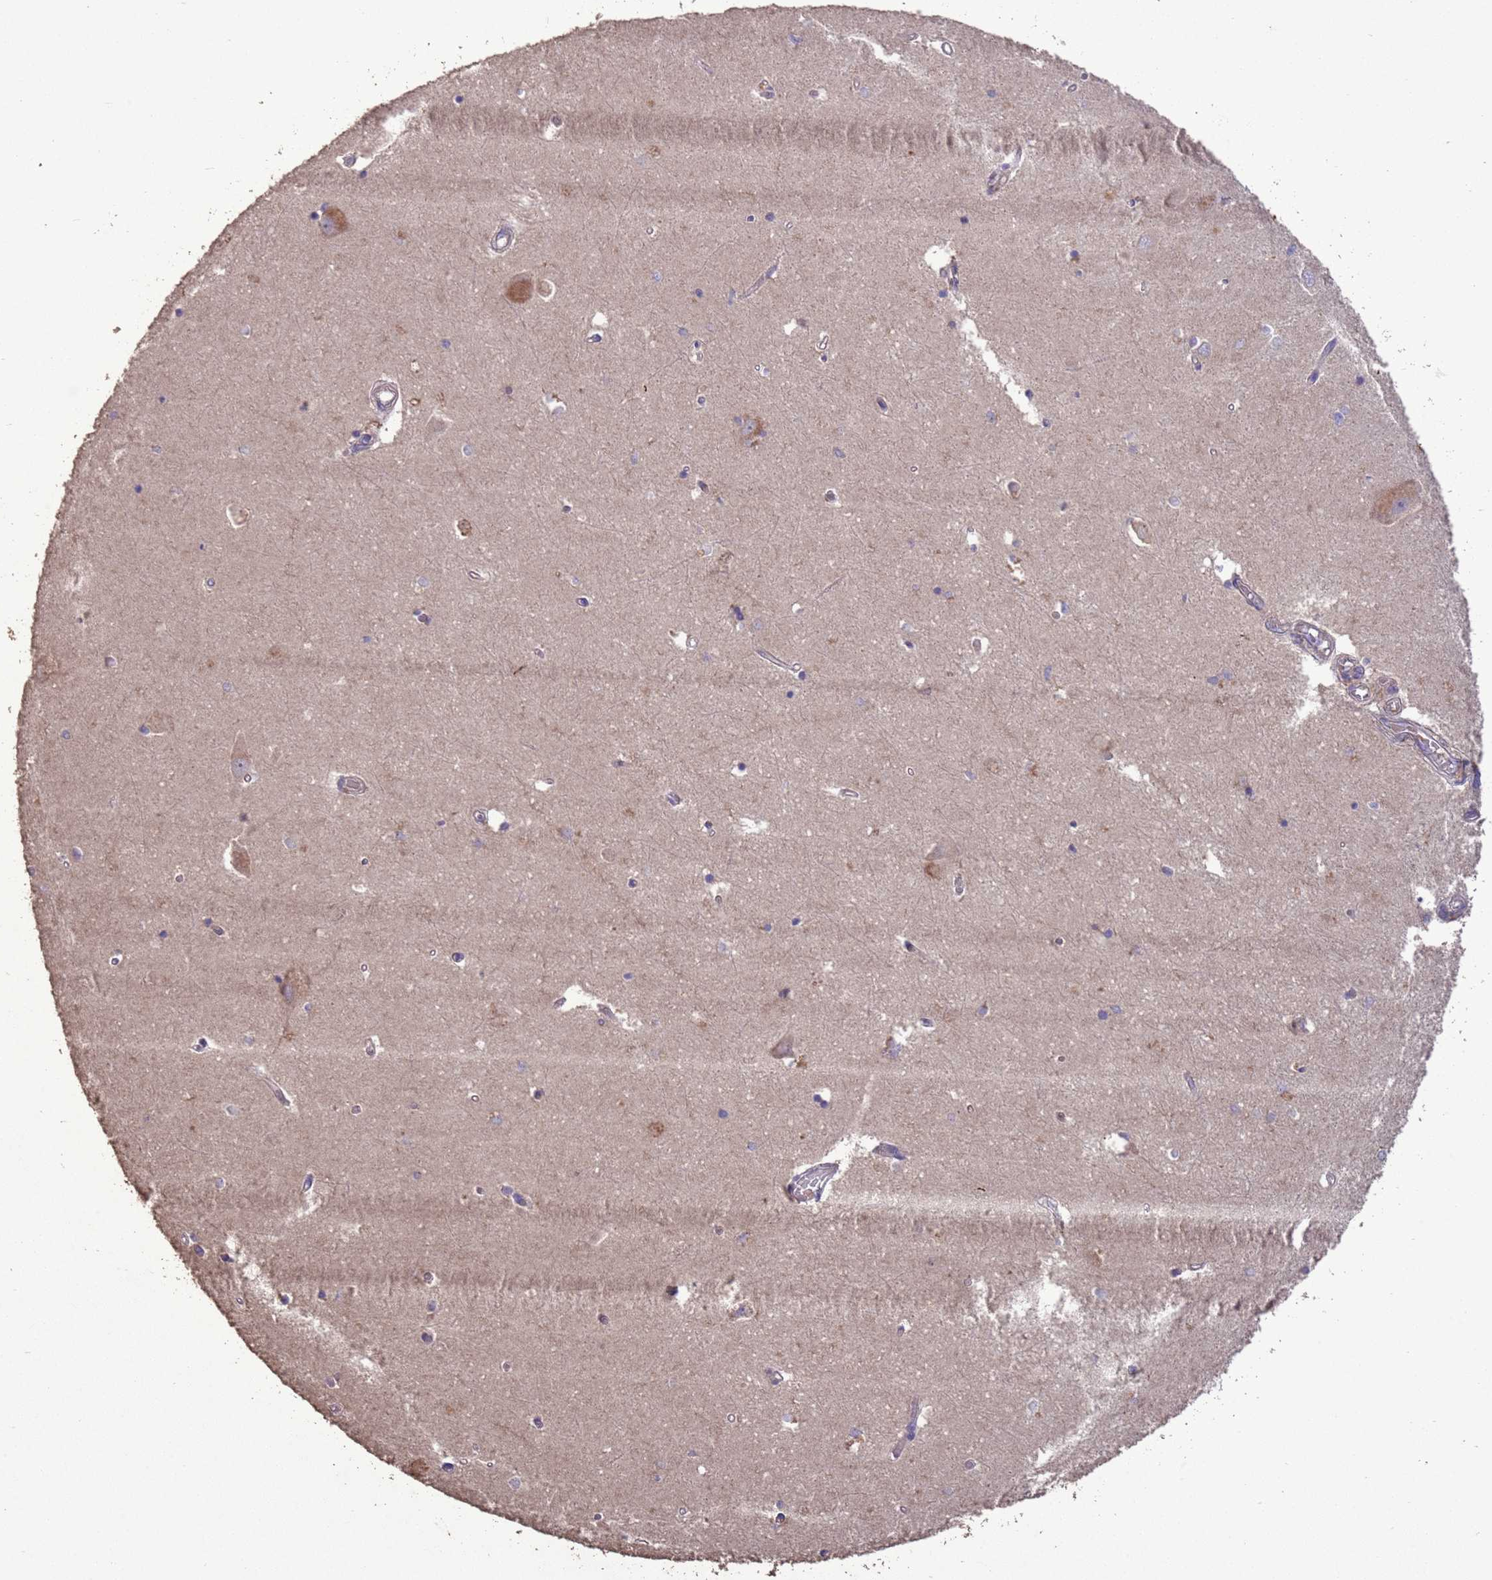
{"staining": {"intensity": "weak", "quantity": "<25%", "location": "cytoplasmic/membranous"}, "tissue": "hippocampus", "cell_type": "Glial cells", "image_type": "normal", "snomed": [{"axis": "morphology", "description": "Normal tissue, NOS"}, {"axis": "topography", "description": "Hippocampus"}], "caption": "DAB (3,3'-diaminobenzidine) immunohistochemical staining of normal human hippocampus exhibits no significant positivity in glial cells. (DAB (3,3'-diaminobenzidine) IHC, high magnification).", "gene": "SLC9B2", "patient": {"sex": "male", "age": 45}}